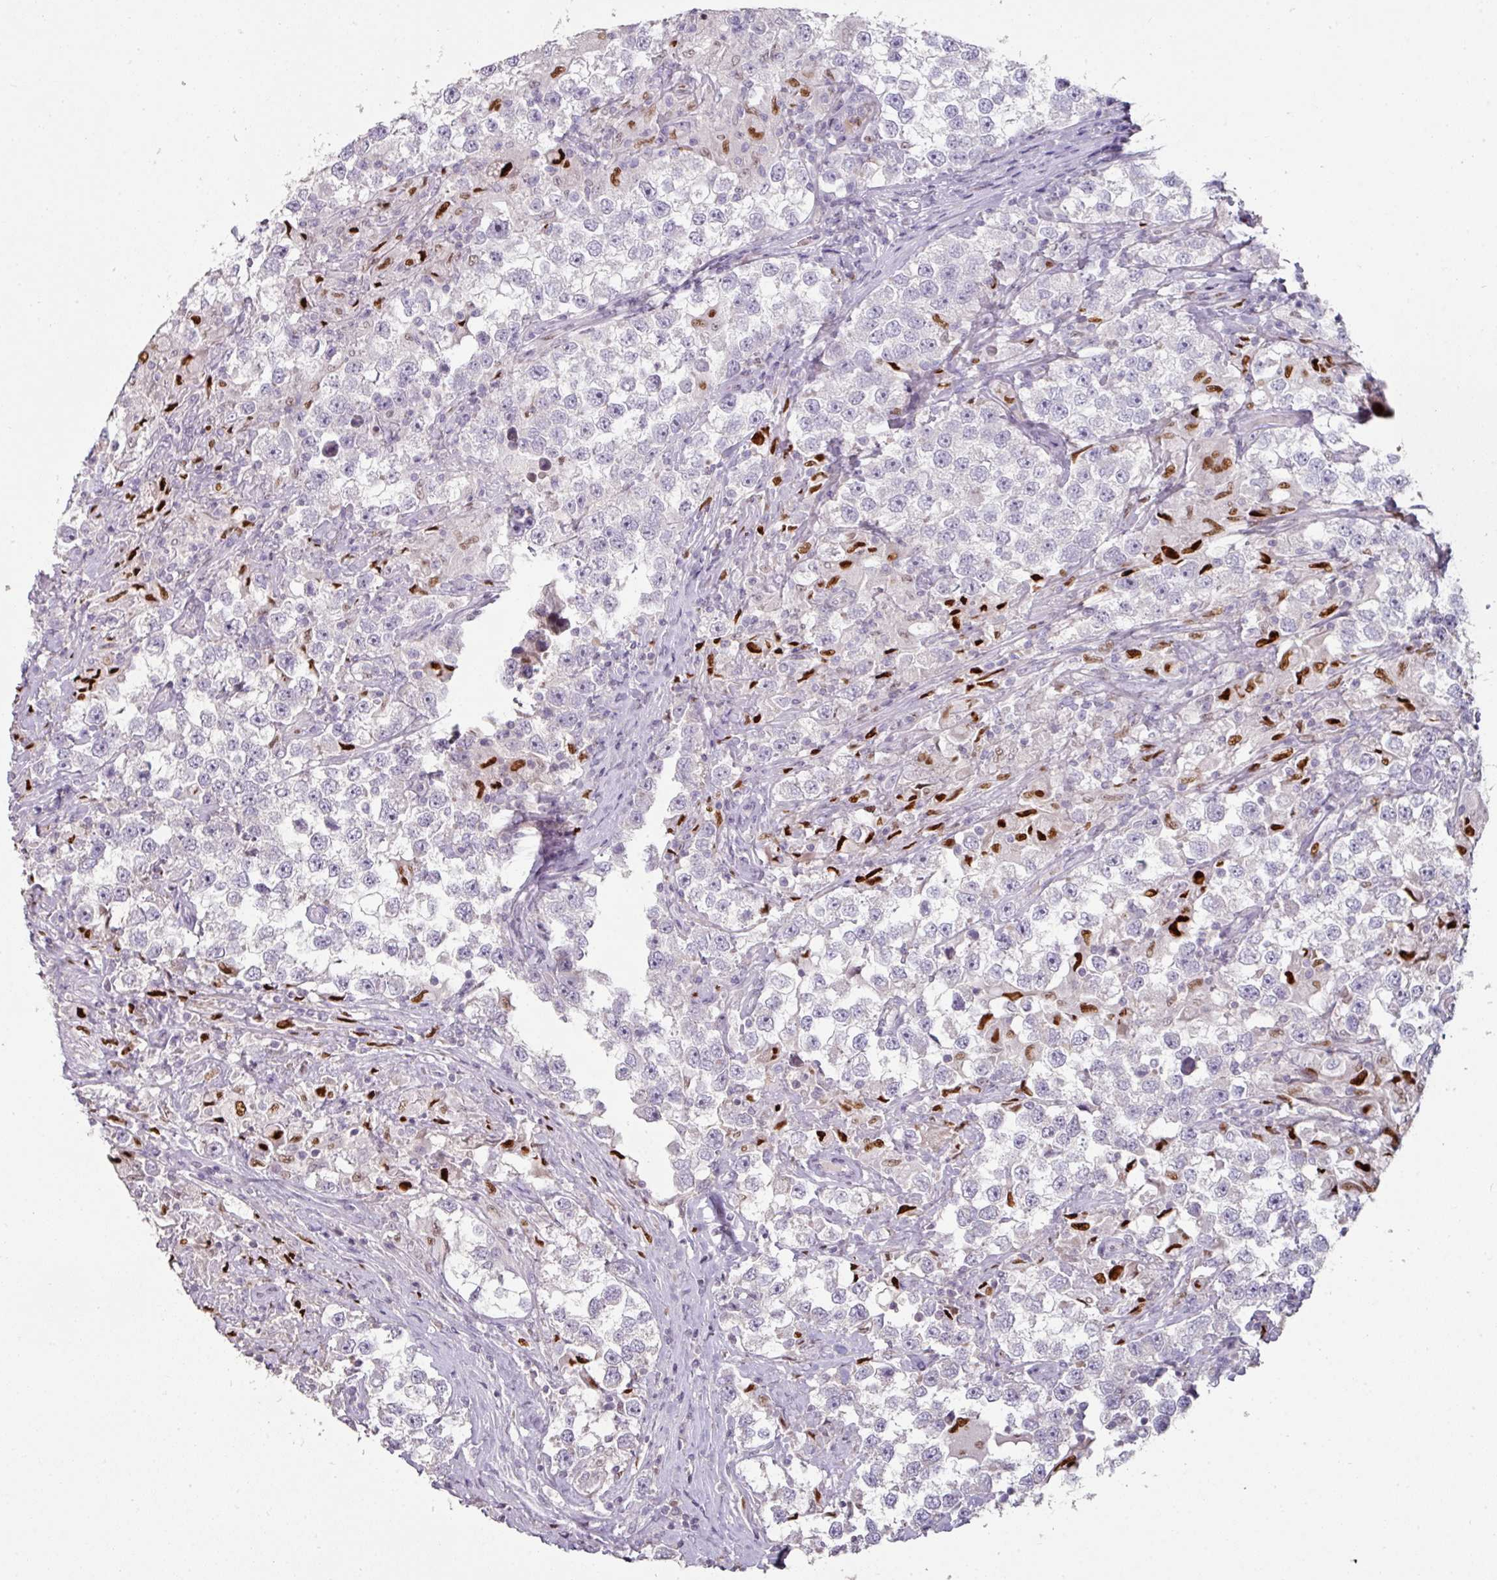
{"staining": {"intensity": "negative", "quantity": "none", "location": "none"}, "tissue": "testis cancer", "cell_type": "Tumor cells", "image_type": "cancer", "snomed": [{"axis": "morphology", "description": "Seminoma, NOS"}, {"axis": "topography", "description": "Testis"}], "caption": "This is a micrograph of immunohistochemistry staining of testis seminoma, which shows no positivity in tumor cells.", "gene": "GTF2H3", "patient": {"sex": "male", "age": 46}}